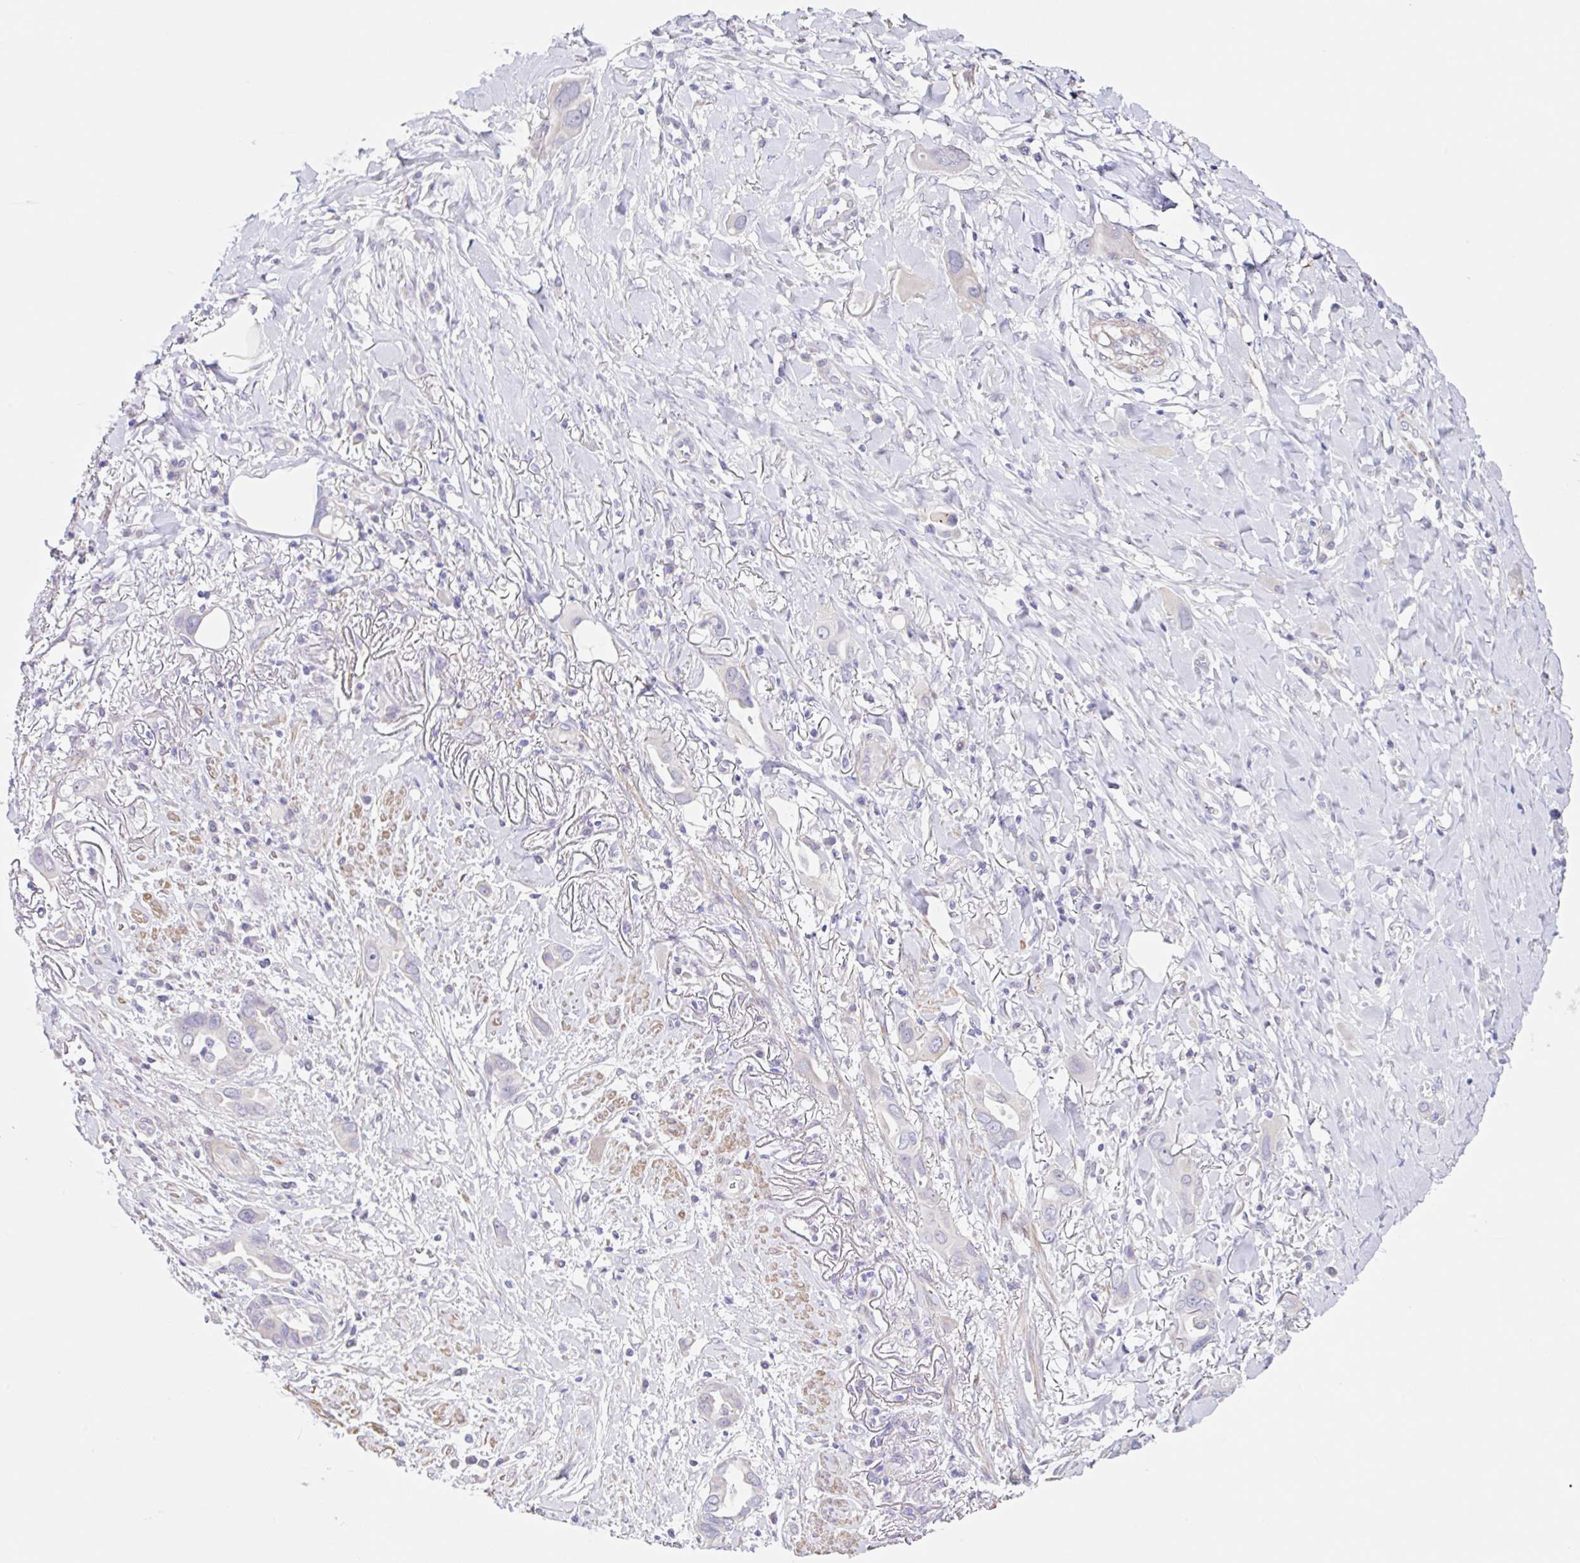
{"staining": {"intensity": "negative", "quantity": "none", "location": "none"}, "tissue": "lung cancer", "cell_type": "Tumor cells", "image_type": "cancer", "snomed": [{"axis": "morphology", "description": "Adenocarcinoma, NOS"}, {"axis": "topography", "description": "Lung"}], "caption": "Immunohistochemistry image of human lung cancer stained for a protein (brown), which shows no positivity in tumor cells.", "gene": "DCAF17", "patient": {"sex": "male", "age": 76}}